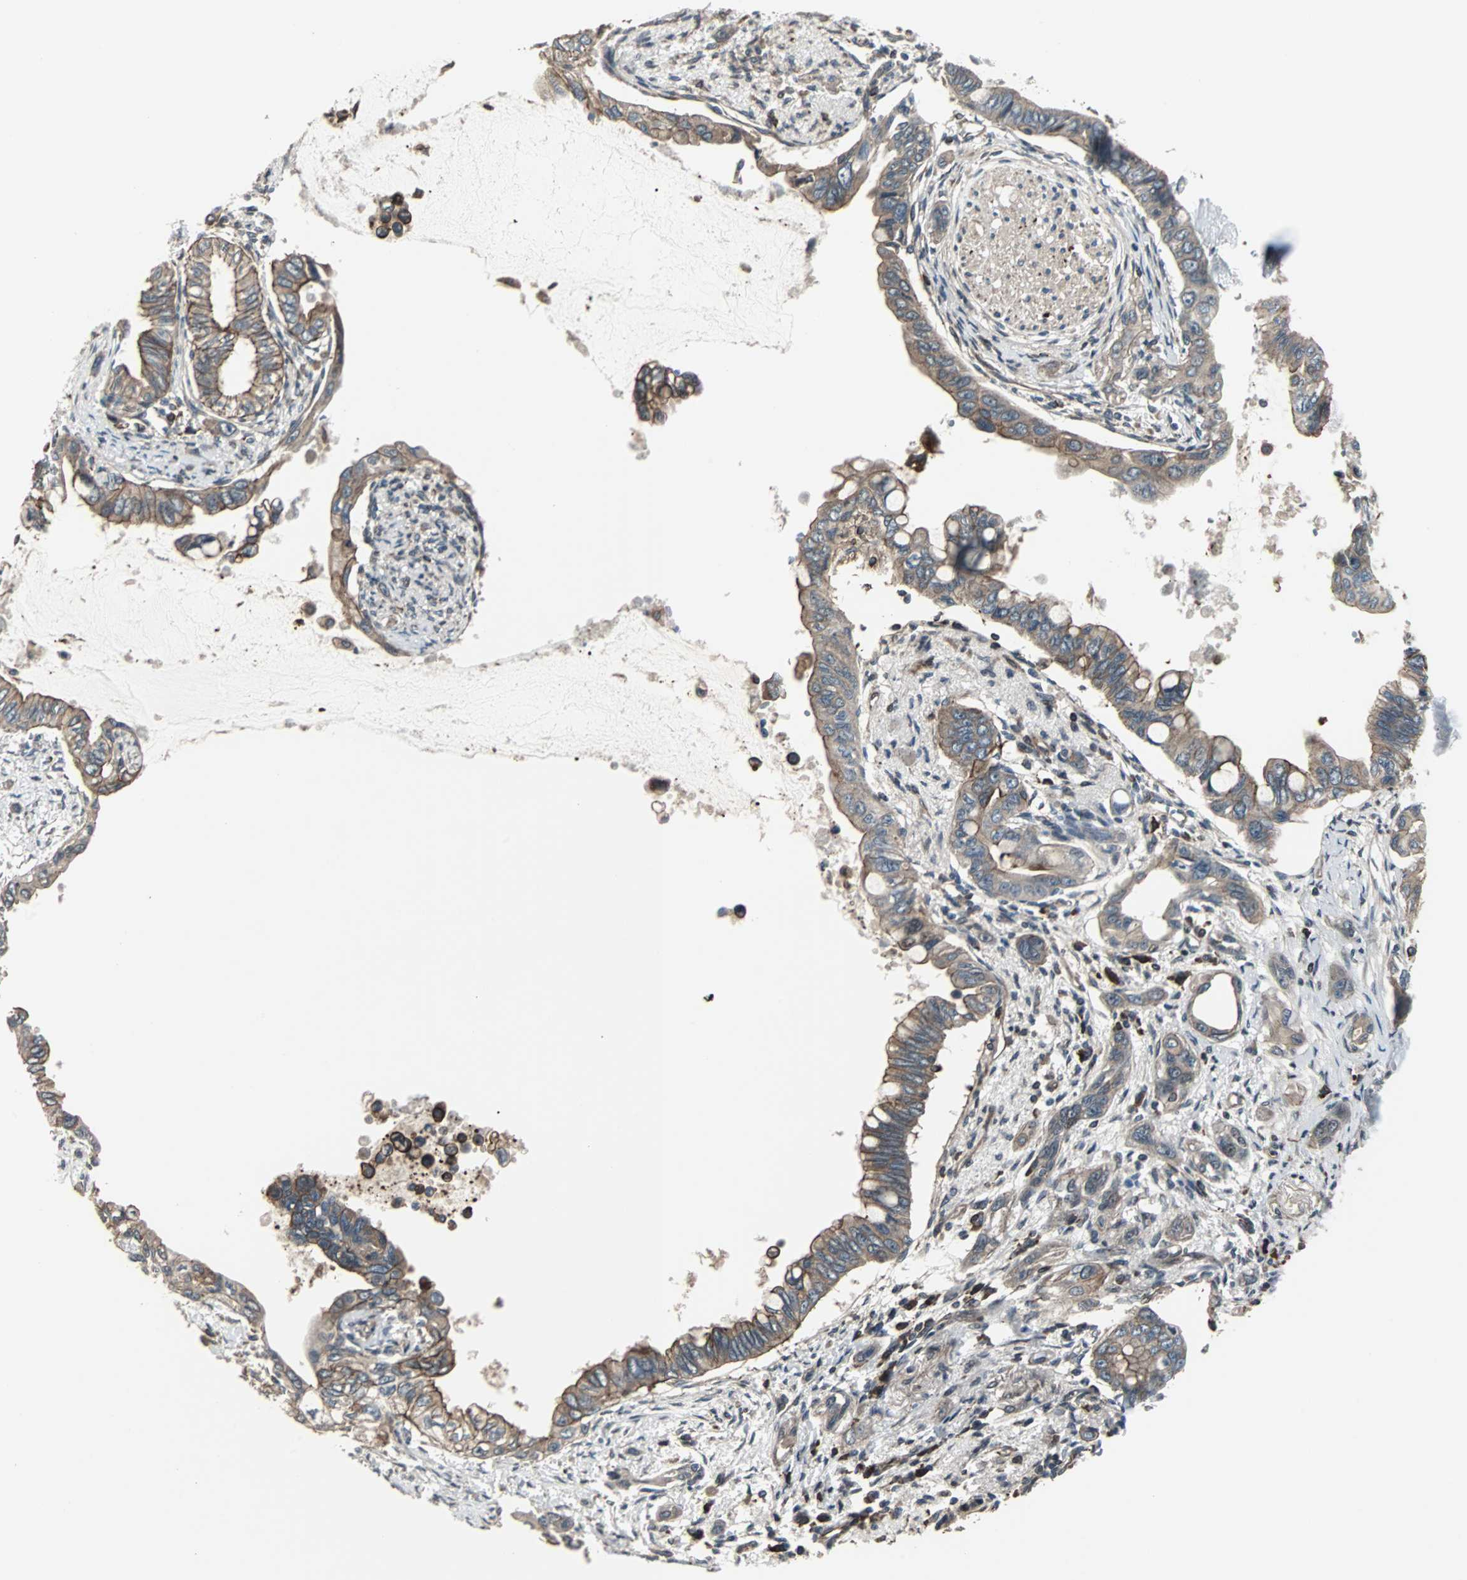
{"staining": {"intensity": "weak", "quantity": ">75%", "location": "cytoplasmic/membranous"}, "tissue": "pancreatic cancer", "cell_type": "Tumor cells", "image_type": "cancer", "snomed": [{"axis": "morphology", "description": "Adenocarcinoma, NOS"}, {"axis": "topography", "description": "Pancreas"}], "caption": "A brown stain labels weak cytoplasmic/membranous staining of a protein in human pancreatic adenocarcinoma tumor cells.", "gene": "CHP1", "patient": {"sex": "female", "age": 60}}